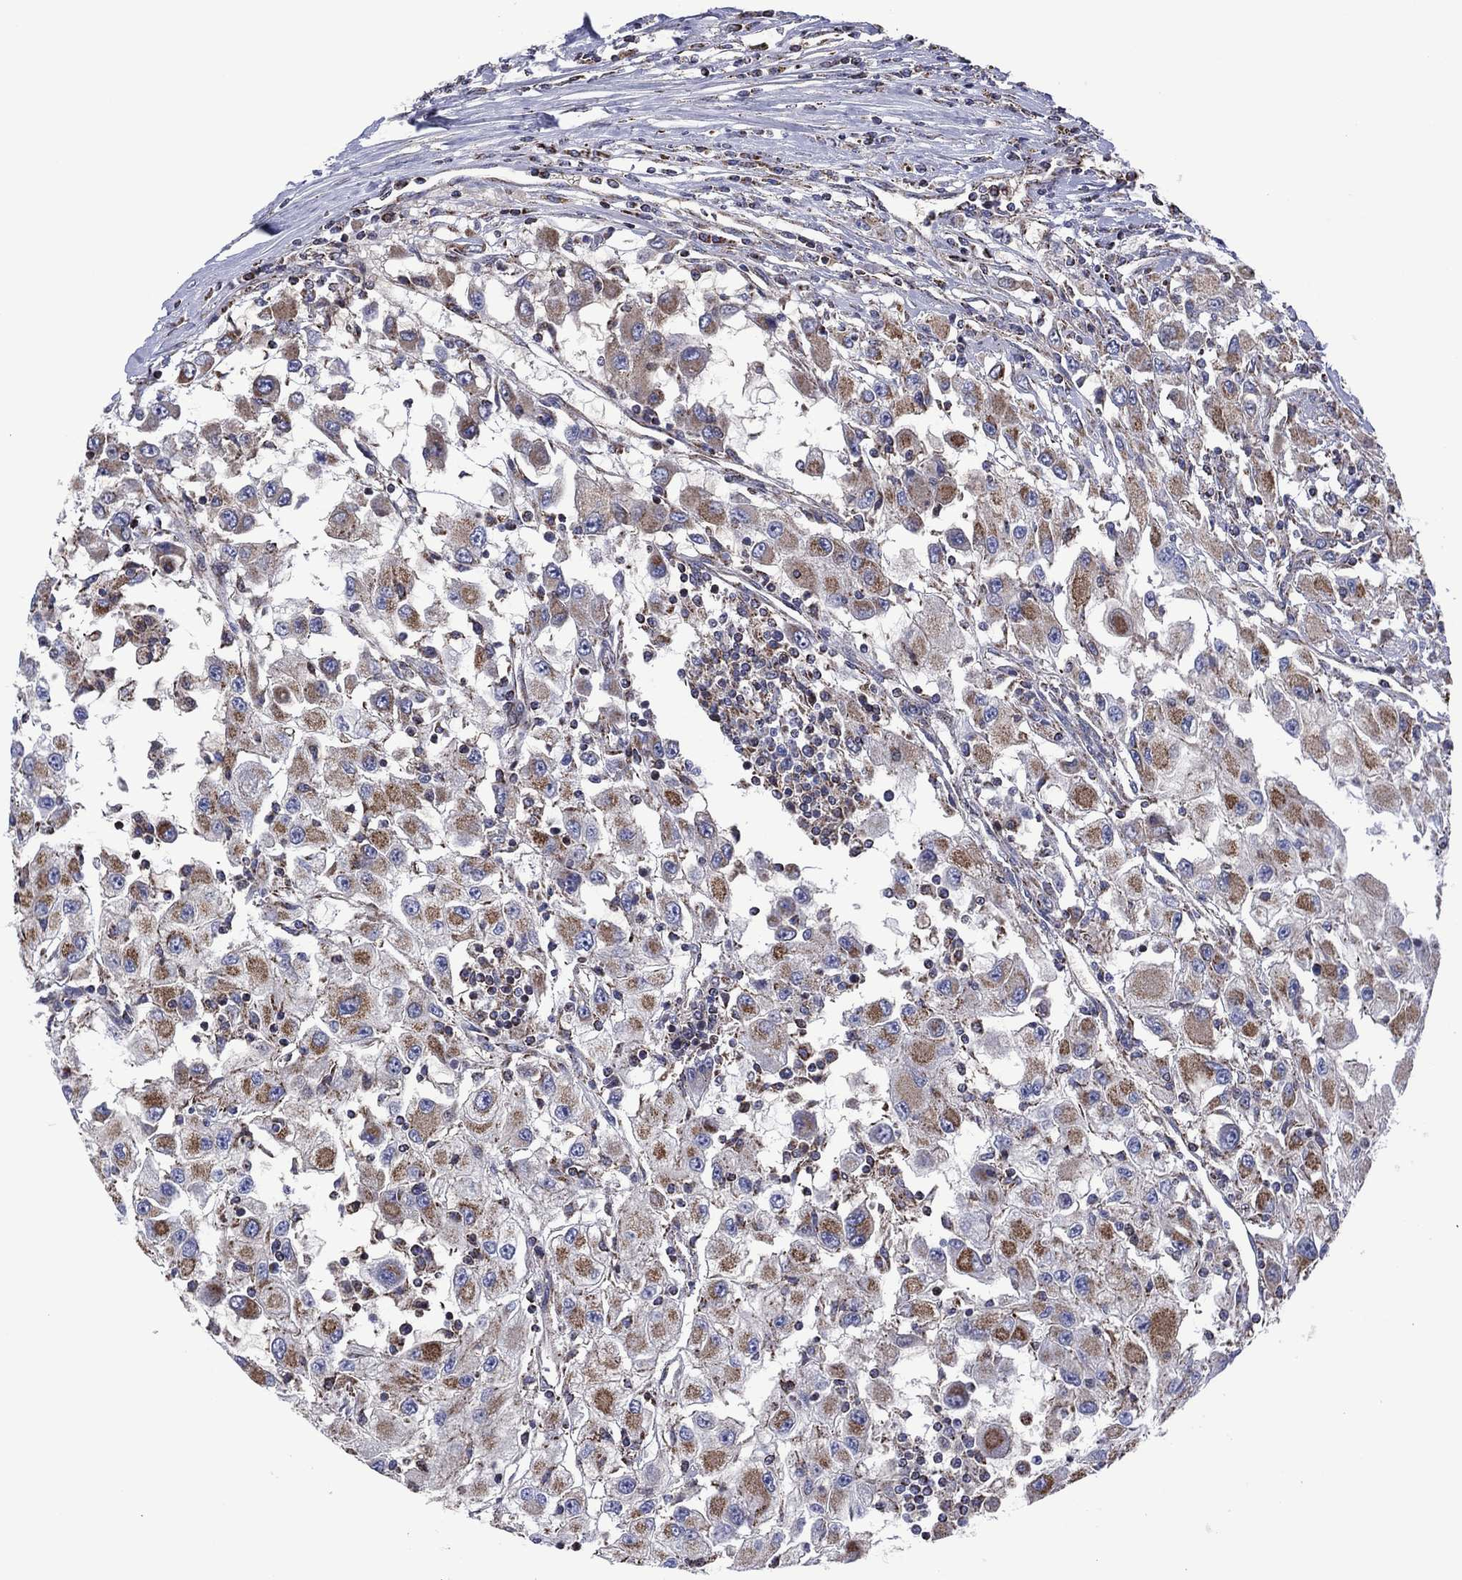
{"staining": {"intensity": "weak", "quantity": "25%-75%", "location": "cytoplasmic/membranous"}, "tissue": "renal cancer", "cell_type": "Tumor cells", "image_type": "cancer", "snomed": [{"axis": "morphology", "description": "Adenocarcinoma, NOS"}, {"axis": "topography", "description": "Kidney"}], "caption": "Immunohistochemistry (IHC) staining of renal cancer (adenocarcinoma), which demonstrates low levels of weak cytoplasmic/membranous positivity in about 25%-75% of tumor cells indicating weak cytoplasmic/membranous protein staining. The staining was performed using DAB (brown) for protein detection and nuclei were counterstained in hematoxylin (blue).", "gene": "PIDD1", "patient": {"sex": "female", "age": 67}}